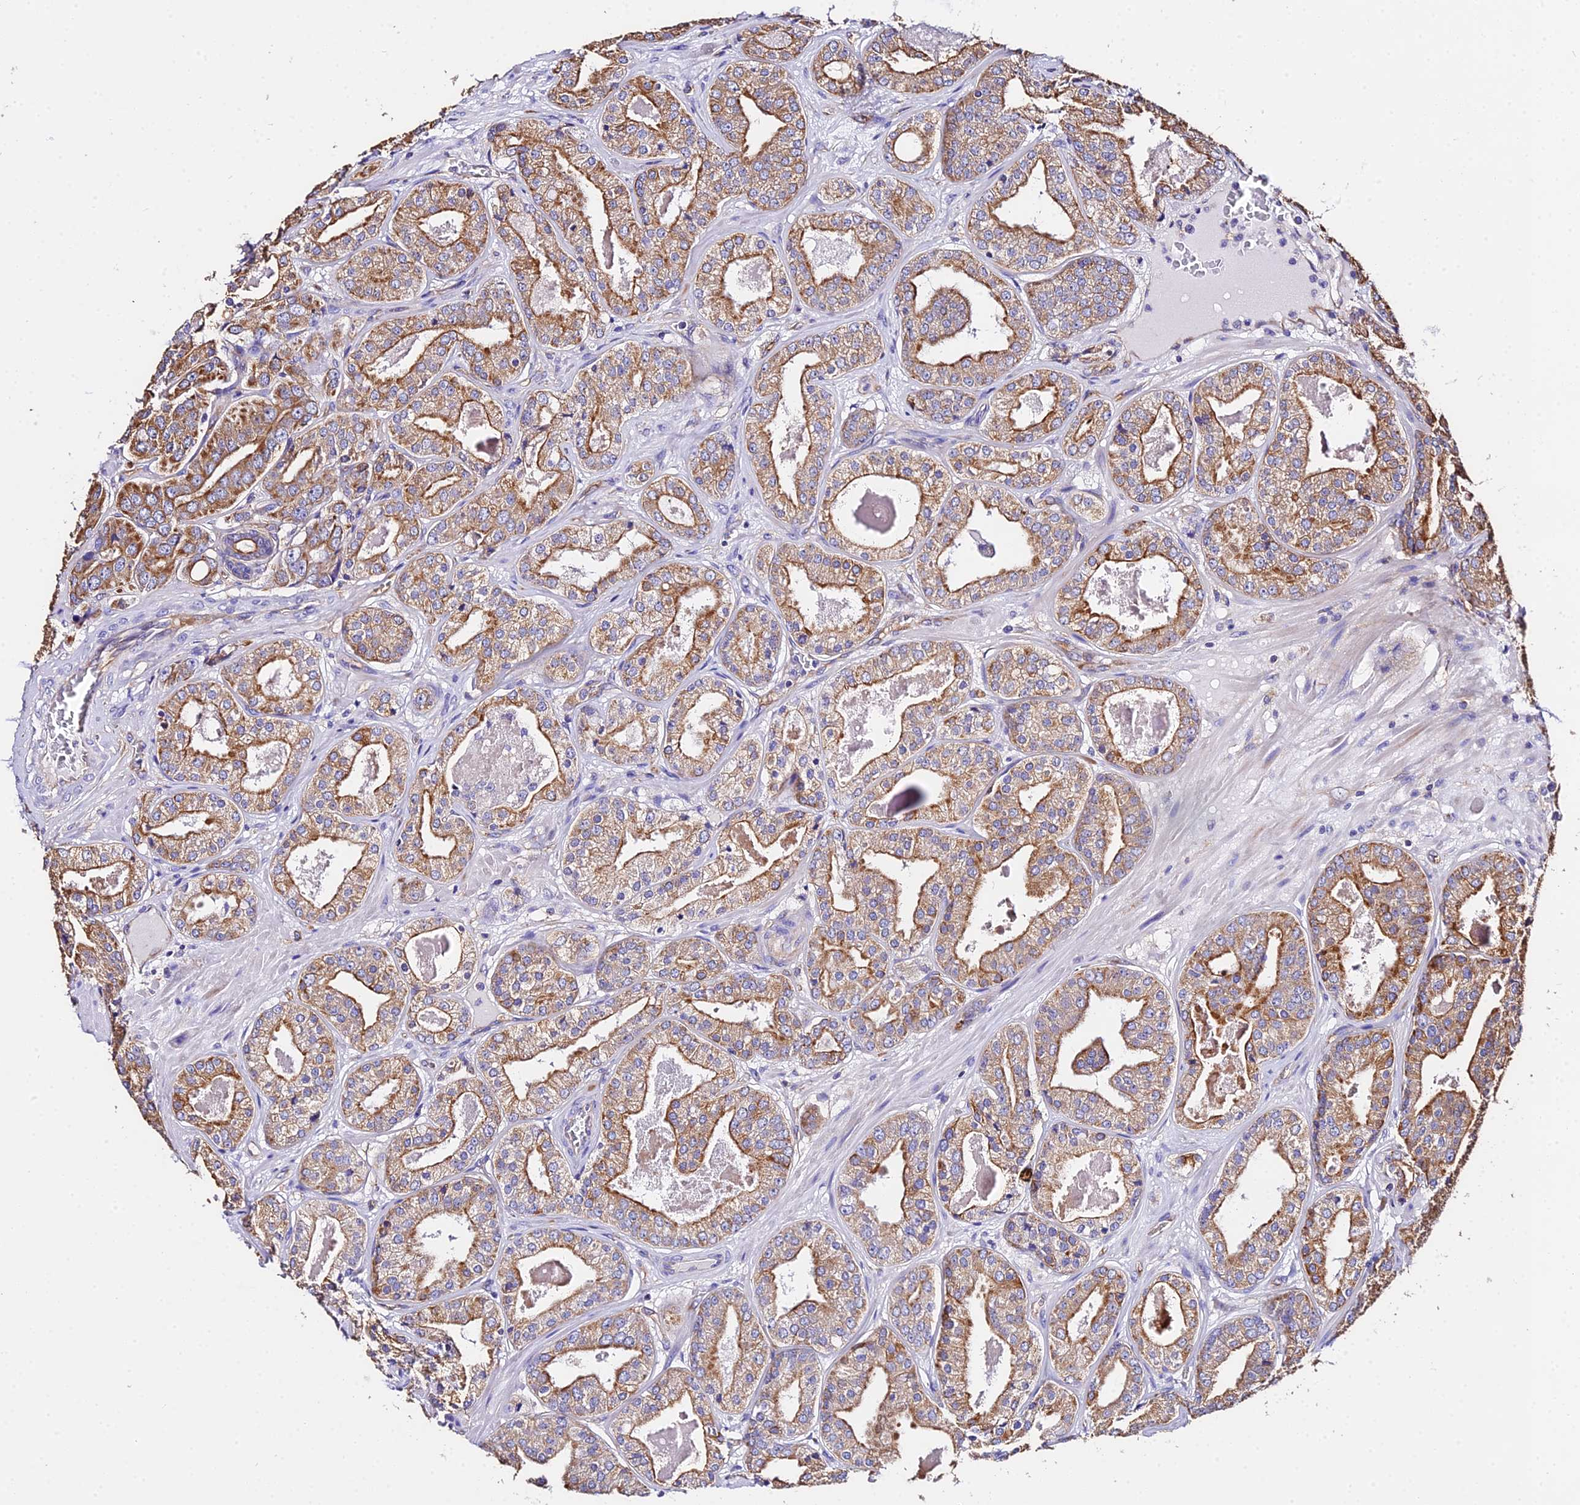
{"staining": {"intensity": "moderate", "quantity": ">75%", "location": "cytoplasmic/membranous"}, "tissue": "prostate cancer", "cell_type": "Tumor cells", "image_type": "cancer", "snomed": [{"axis": "morphology", "description": "Adenocarcinoma, High grade"}, {"axis": "topography", "description": "Prostate"}], "caption": "Immunohistochemistry micrograph of neoplastic tissue: human prostate cancer stained using immunohistochemistry (IHC) reveals medium levels of moderate protein expression localized specifically in the cytoplasmic/membranous of tumor cells, appearing as a cytoplasmic/membranous brown color.", "gene": "DAW1", "patient": {"sex": "male", "age": 63}}